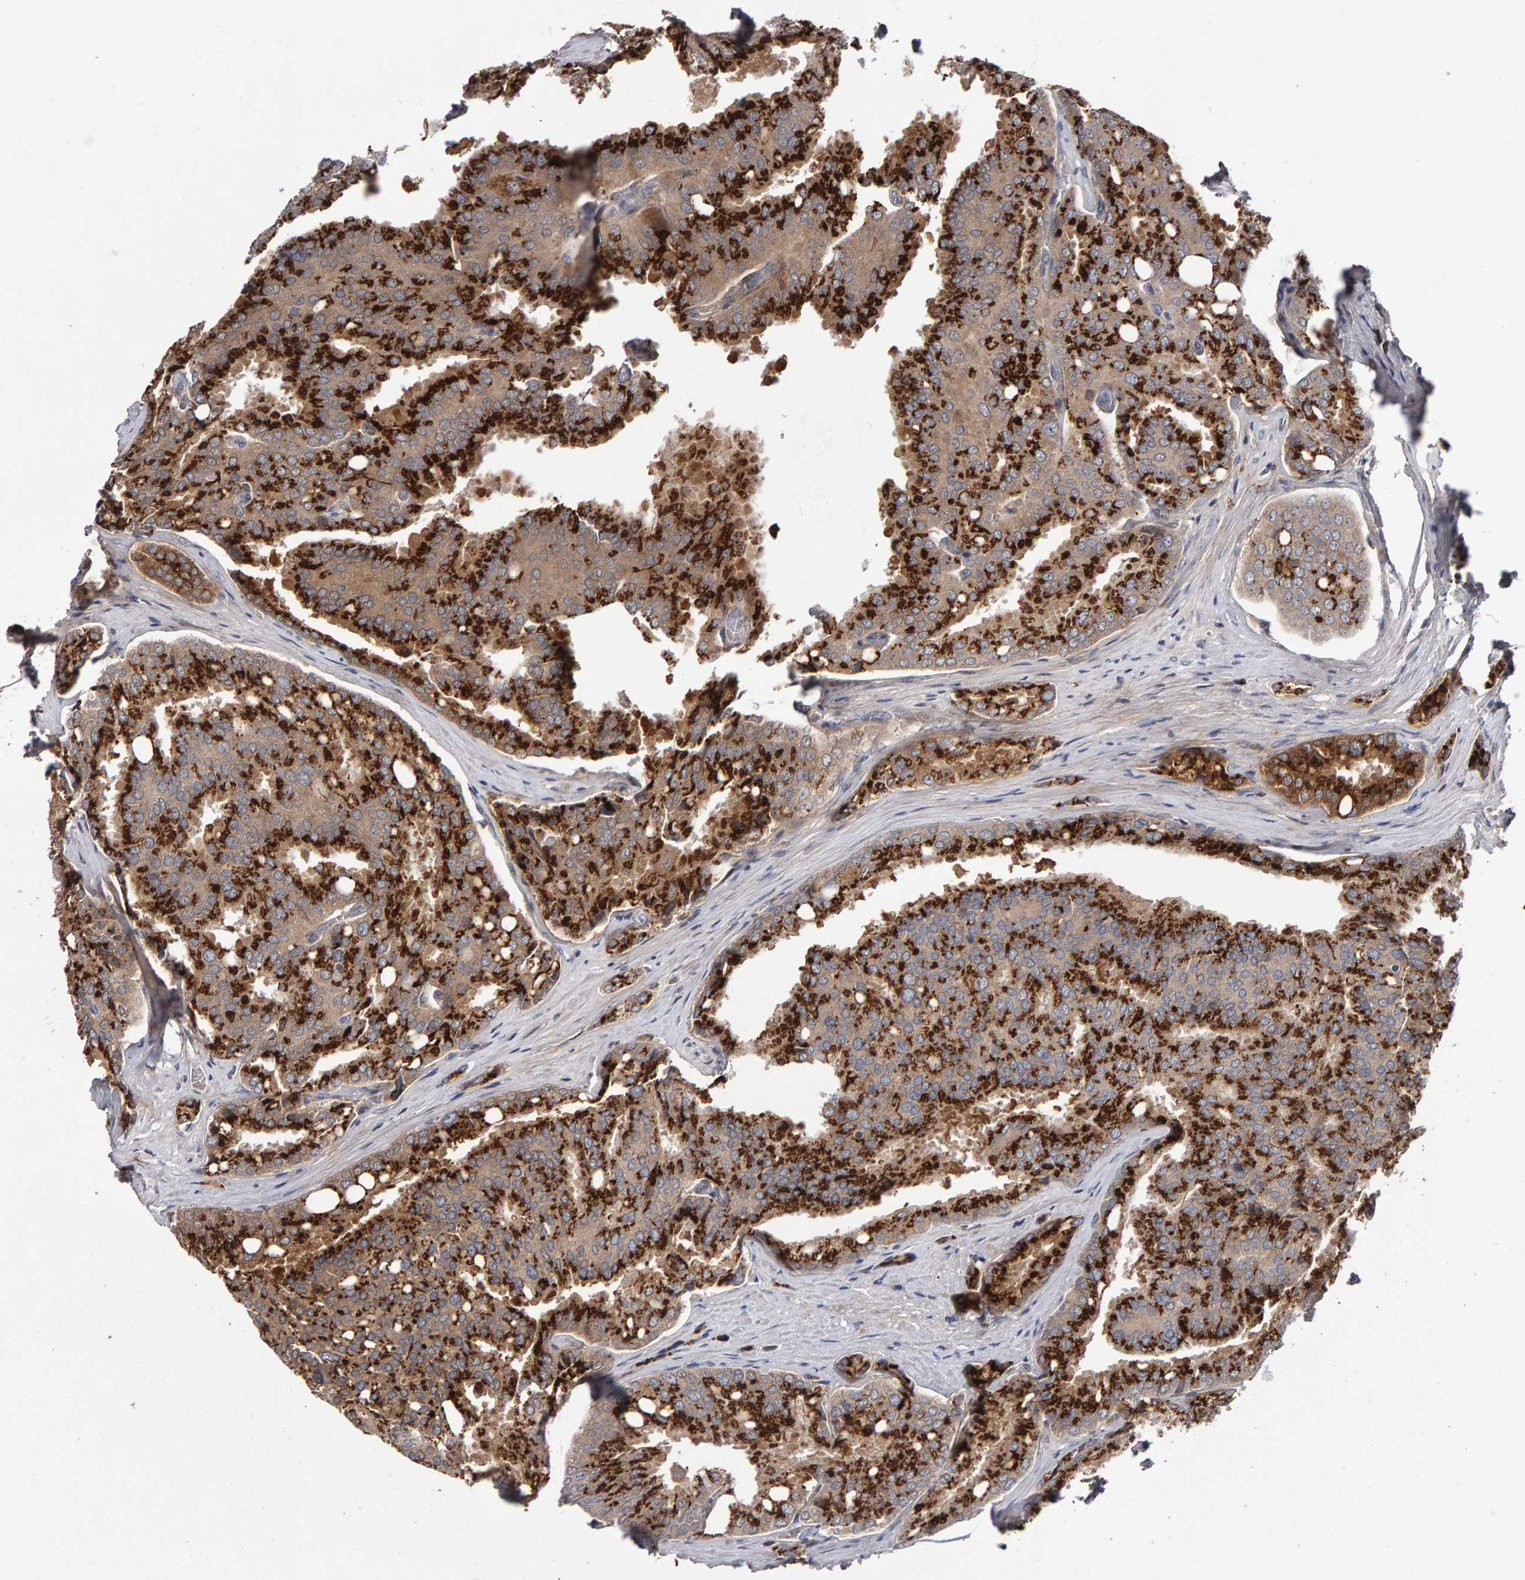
{"staining": {"intensity": "strong", "quantity": ">75%", "location": "cytoplasmic/membranous"}, "tissue": "prostate cancer", "cell_type": "Tumor cells", "image_type": "cancer", "snomed": [{"axis": "morphology", "description": "Adenocarcinoma, High grade"}, {"axis": "topography", "description": "Prostate"}], "caption": "Human high-grade adenocarcinoma (prostate) stained with a brown dye shows strong cytoplasmic/membranous positive expression in approximately >75% of tumor cells.", "gene": "CANT1", "patient": {"sex": "male", "age": 50}}